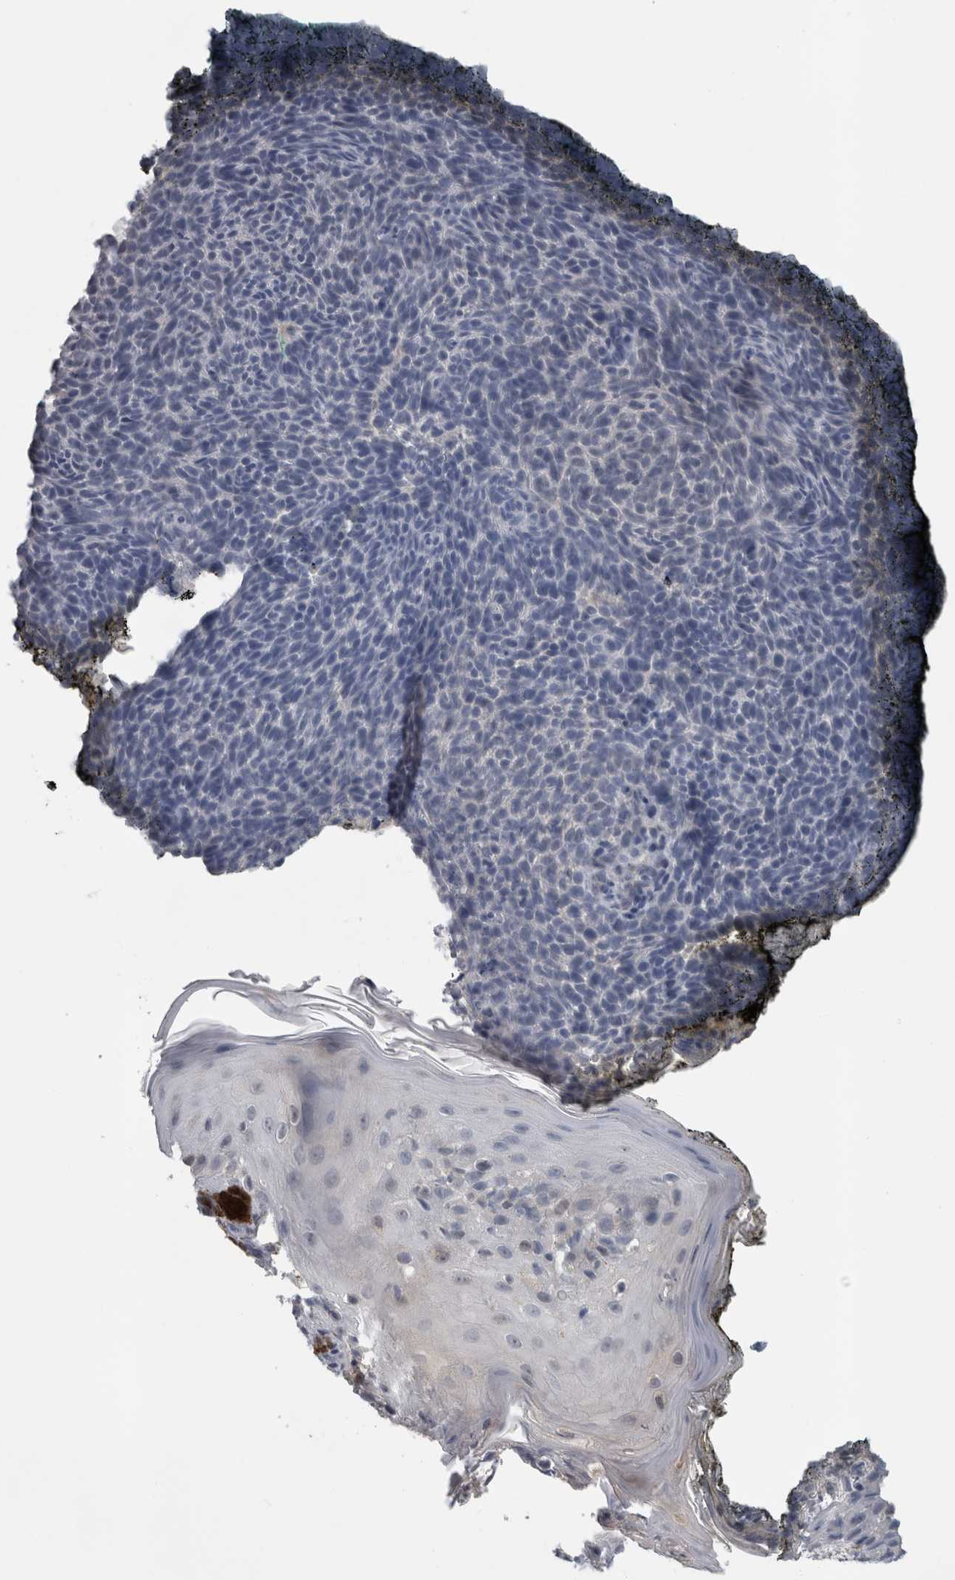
{"staining": {"intensity": "negative", "quantity": "none", "location": "none"}, "tissue": "skin cancer", "cell_type": "Tumor cells", "image_type": "cancer", "snomed": [{"axis": "morphology", "description": "Basal cell carcinoma"}, {"axis": "topography", "description": "Skin"}], "caption": "Immunohistochemical staining of skin basal cell carcinoma reveals no significant staining in tumor cells. (DAB (3,3'-diaminobenzidine) immunohistochemistry (IHC) with hematoxylin counter stain).", "gene": "NAPRT", "patient": {"sex": "male", "age": 61}}